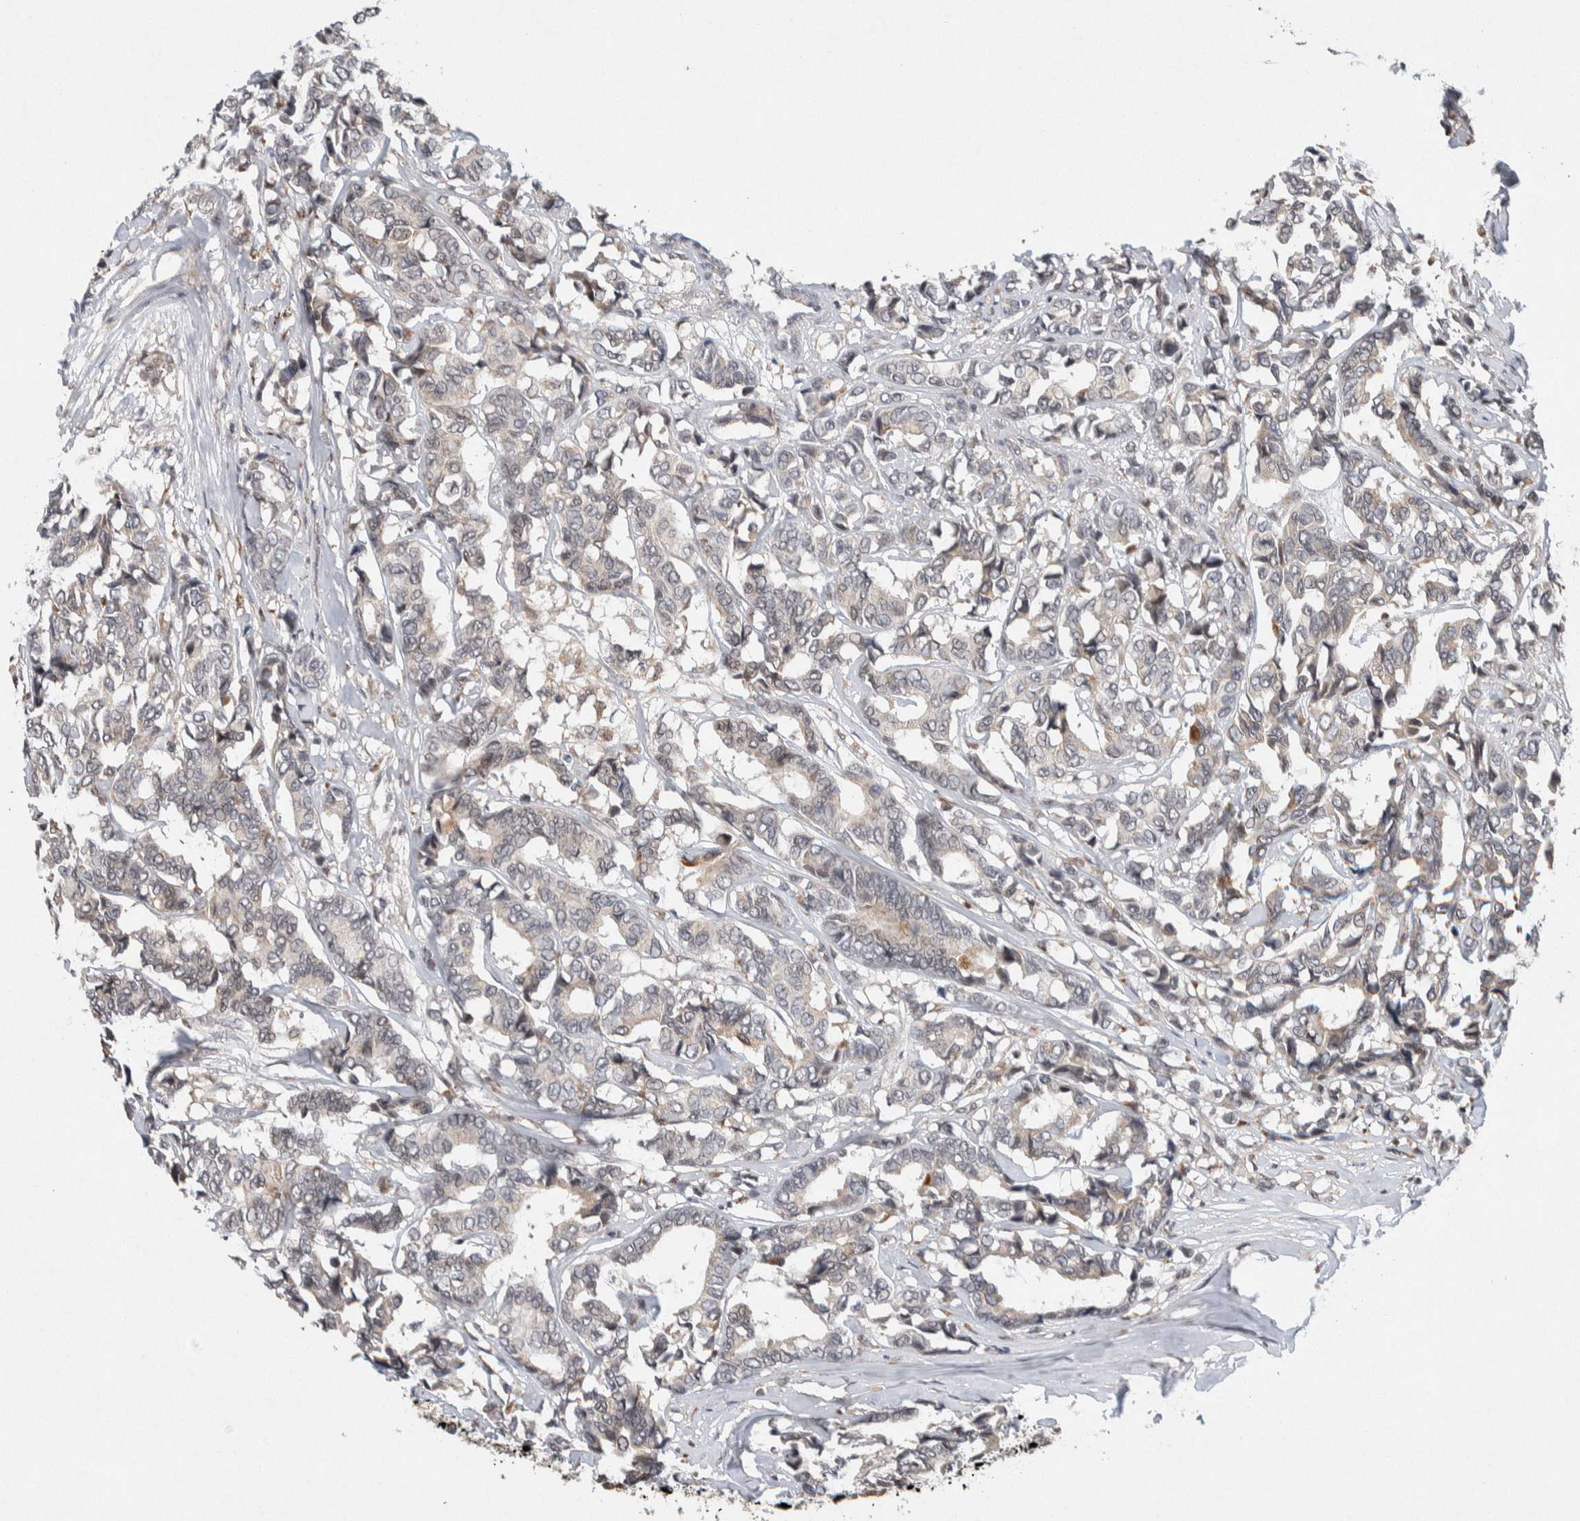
{"staining": {"intensity": "weak", "quantity": "<25%", "location": "cytoplasmic/membranous"}, "tissue": "breast cancer", "cell_type": "Tumor cells", "image_type": "cancer", "snomed": [{"axis": "morphology", "description": "Duct carcinoma"}, {"axis": "topography", "description": "Breast"}], "caption": "This is a image of immunohistochemistry staining of intraductal carcinoma (breast), which shows no staining in tumor cells.", "gene": "KCNK1", "patient": {"sex": "female", "age": 87}}